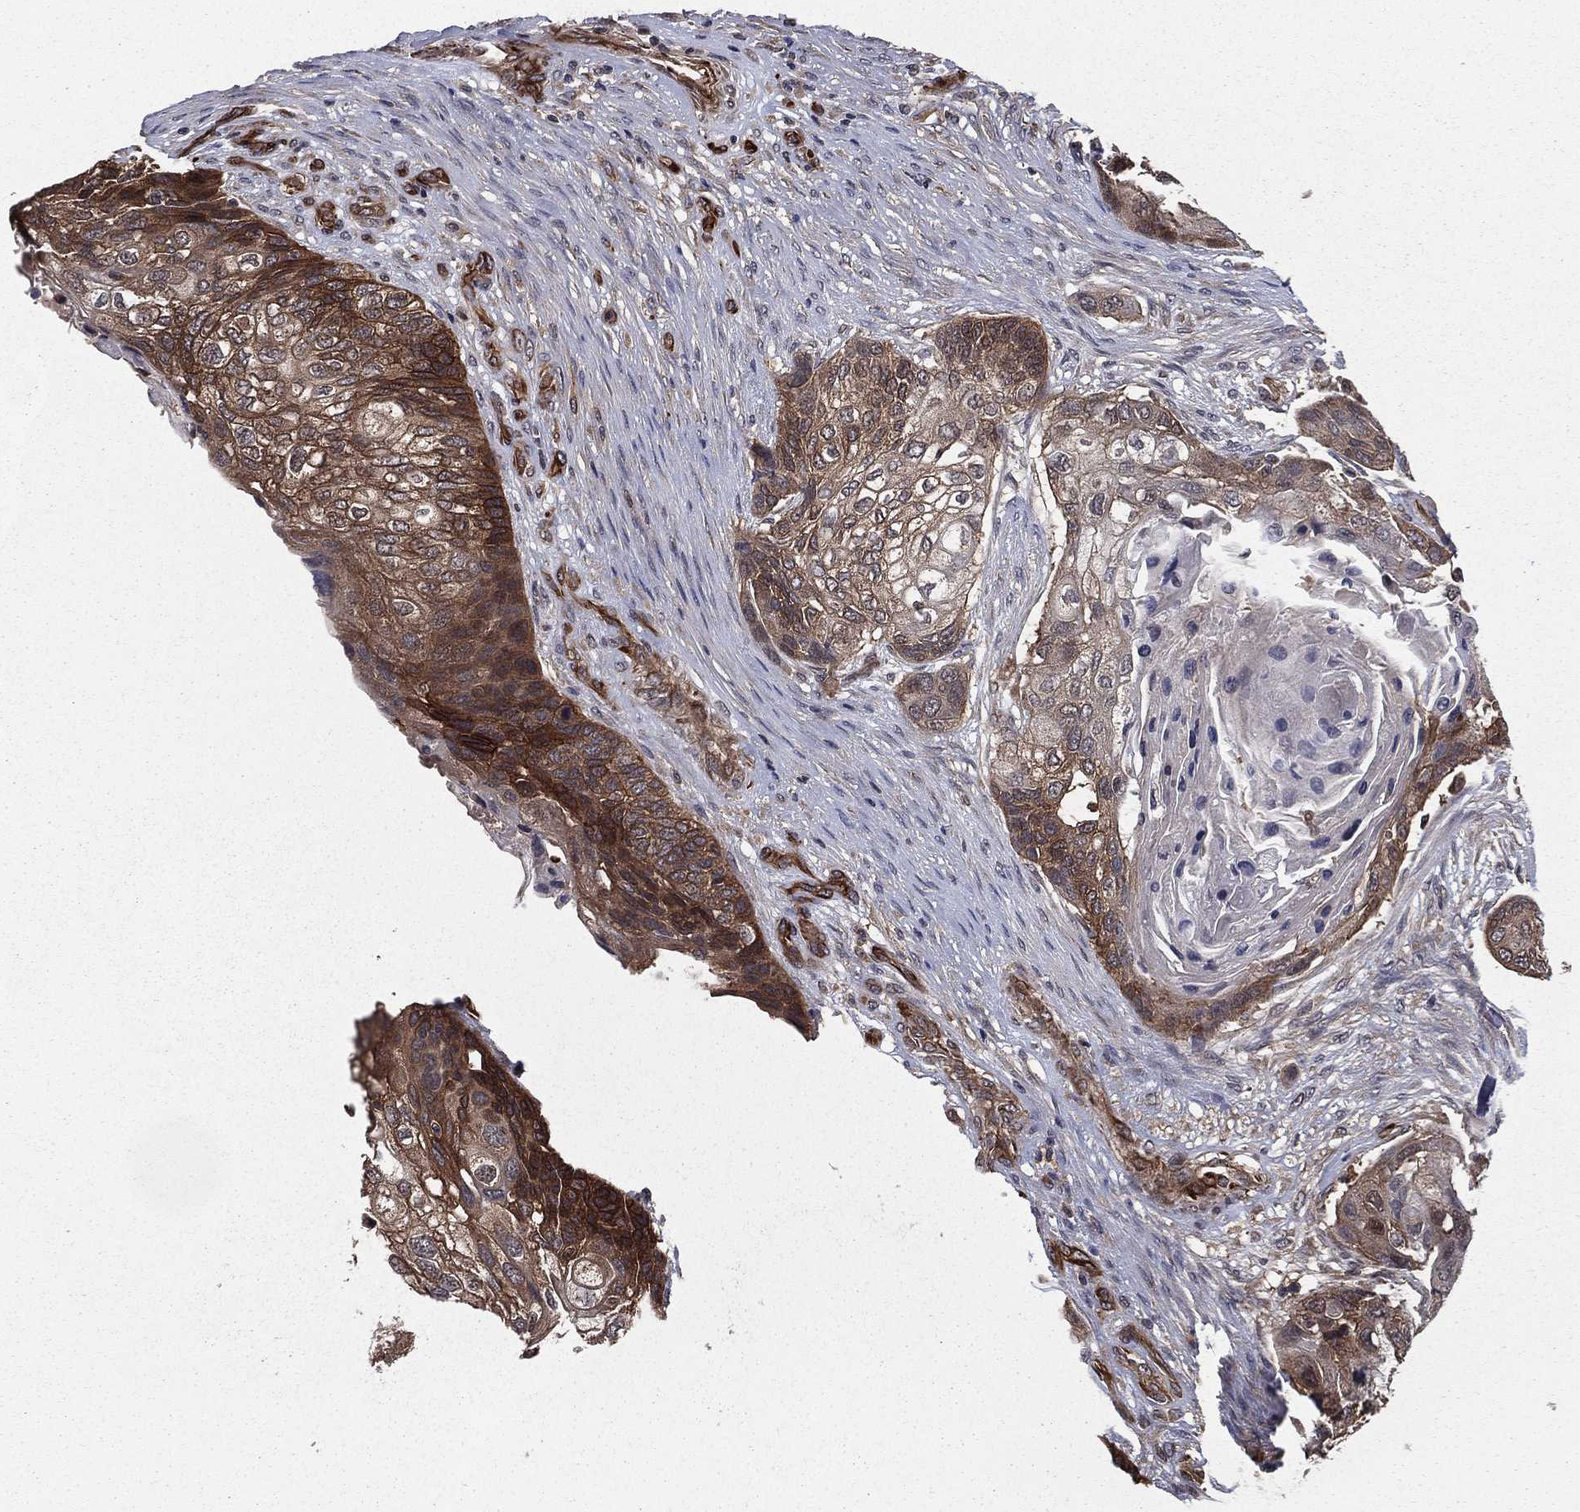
{"staining": {"intensity": "moderate", "quantity": "25%-75%", "location": "cytoplasmic/membranous"}, "tissue": "lung cancer", "cell_type": "Tumor cells", "image_type": "cancer", "snomed": [{"axis": "morphology", "description": "Squamous cell carcinoma, NOS"}, {"axis": "topography", "description": "Lung"}], "caption": "A brown stain labels moderate cytoplasmic/membranous positivity of a protein in human squamous cell carcinoma (lung) tumor cells.", "gene": "CERT1", "patient": {"sex": "male", "age": 69}}